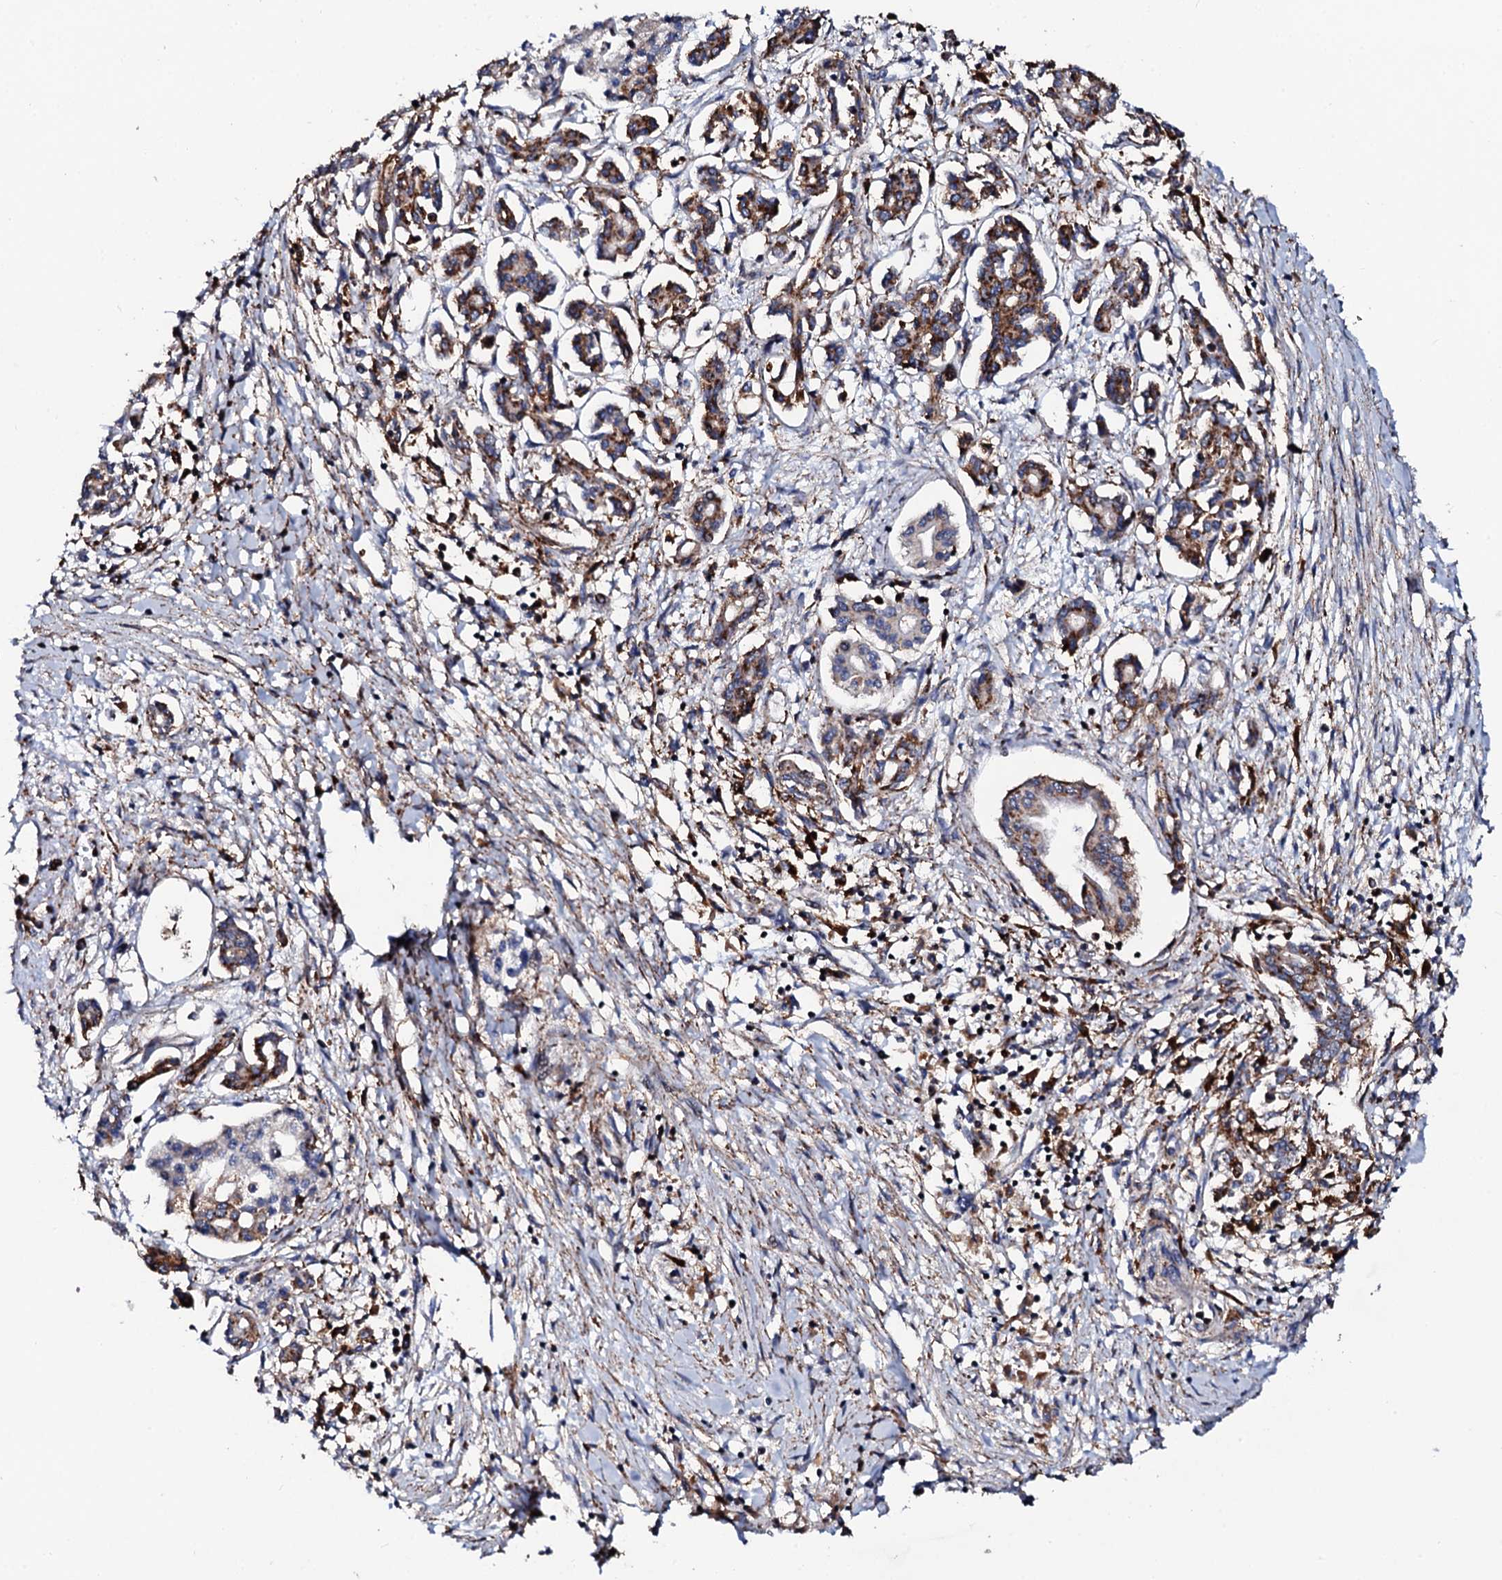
{"staining": {"intensity": "moderate", "quantity": ">75%", "location": "cytoplasmic/membranous"}, "tissue": "pancreatic cancer", "cell_type": "Tumor cells", "image_type": "cancer", "snomed": [{"axis": "morphology", "description": "Adenocarcinoma, NOS"}, {"axis": "topography", "description": "Pancreas"}], "caption": "A high-resolution micrograph shows immunohistochemistry (IHC) staining of pancreatic cancer (adenocarcinoma), which exhibits moderate cytoplasmic/membranous staining in approximately >75% of tumor cells.", "gene": "TCIRG1", "patient": {"sex": "female", "age": 50}}